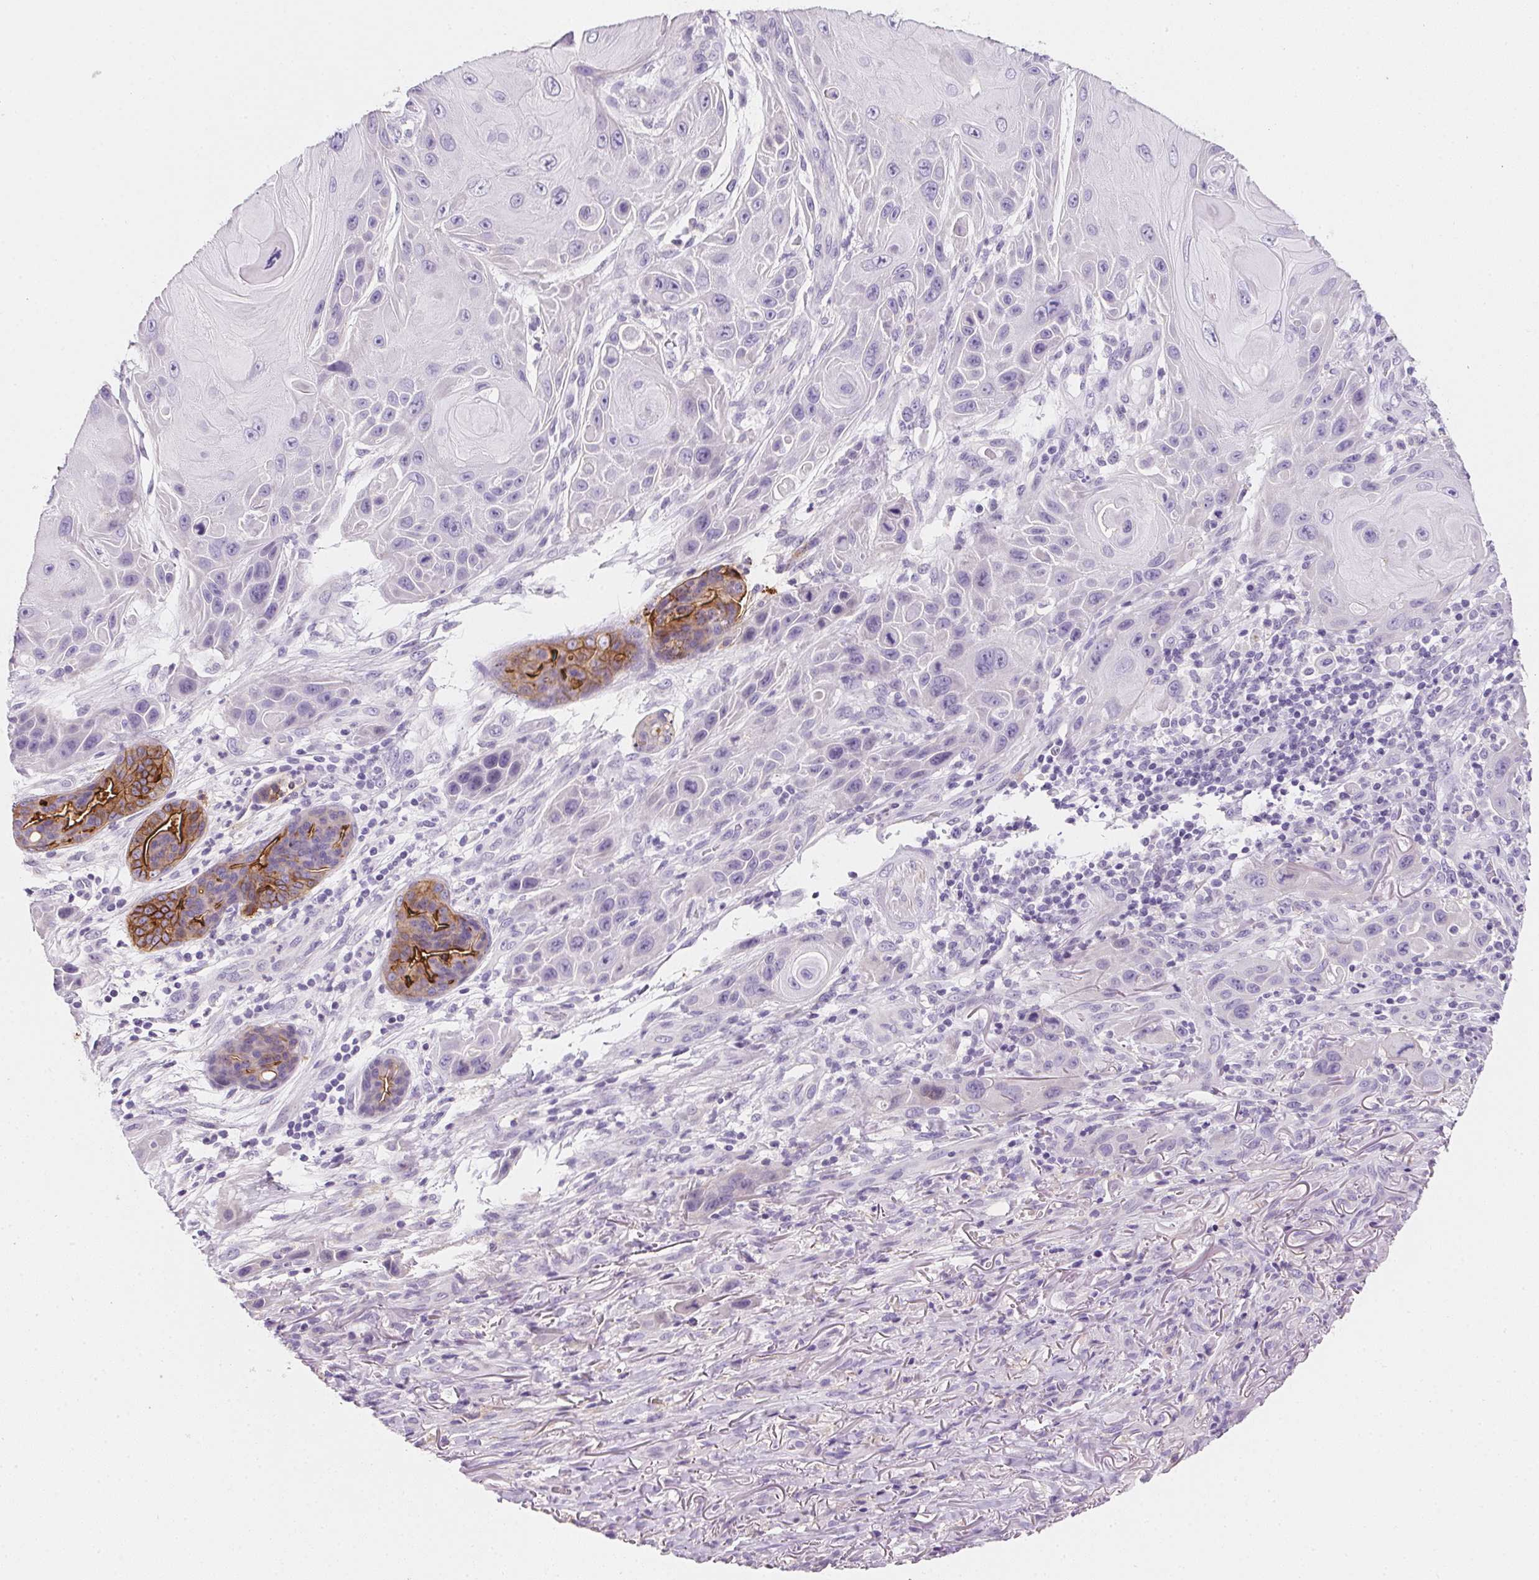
{"staining": {"intensity": "negative", "quantity": "none", "location": "none"}, "tissue": "skin cancer", "cell_type": "Tumor cells", "image_type": "cancer", "snomed": [{"axis": "morphology", "description": "Squamous cell carcinoma, NOS"}, {"axis": "topography", "description": "Skin"}], "caption": "Protein analysis of skin cancer (squamous cell carcinoma) shows no significant staining in tumor cells.", "gene": "AQP5", "patient": {"sex": "female", "age": 94}}